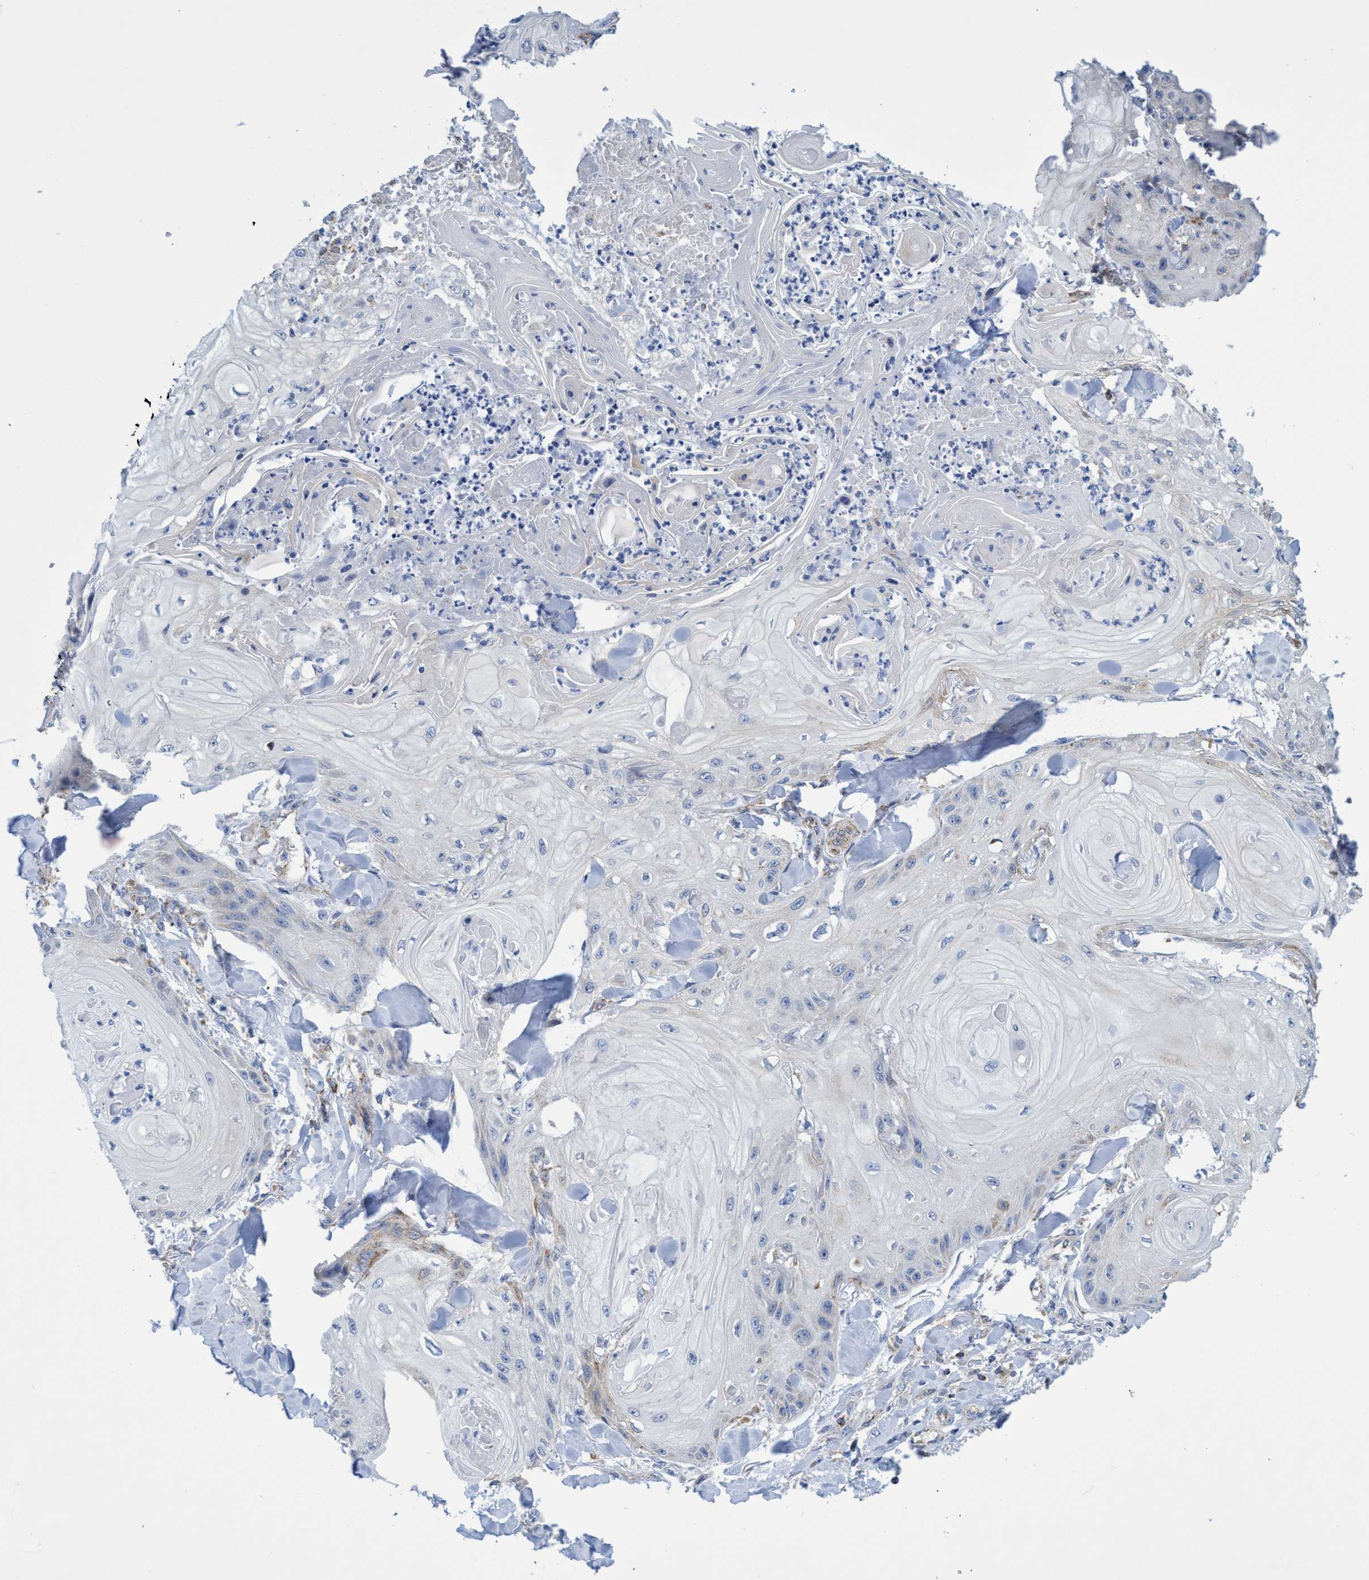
{"staining": {"intensity": "negative", "quantity": "none", "location": "none"}, "tissue": "skin cancer", "cell_type": "Tumor cells", "image_type": "cancer", "snomed": [{"axis": "morphology", "description": "Squamous cell carcinoma, NOS"}, {"axis": "topography", "description": "Skin"}], "caption": "Tumor cells are negative for brown protein staining in skin cancer. (DAB (3,3'-diaminobenzidine) immunohistochemistry, high magnification).", "gene": "CRYZ", "patient": {"sex": "male", "age": 74}}